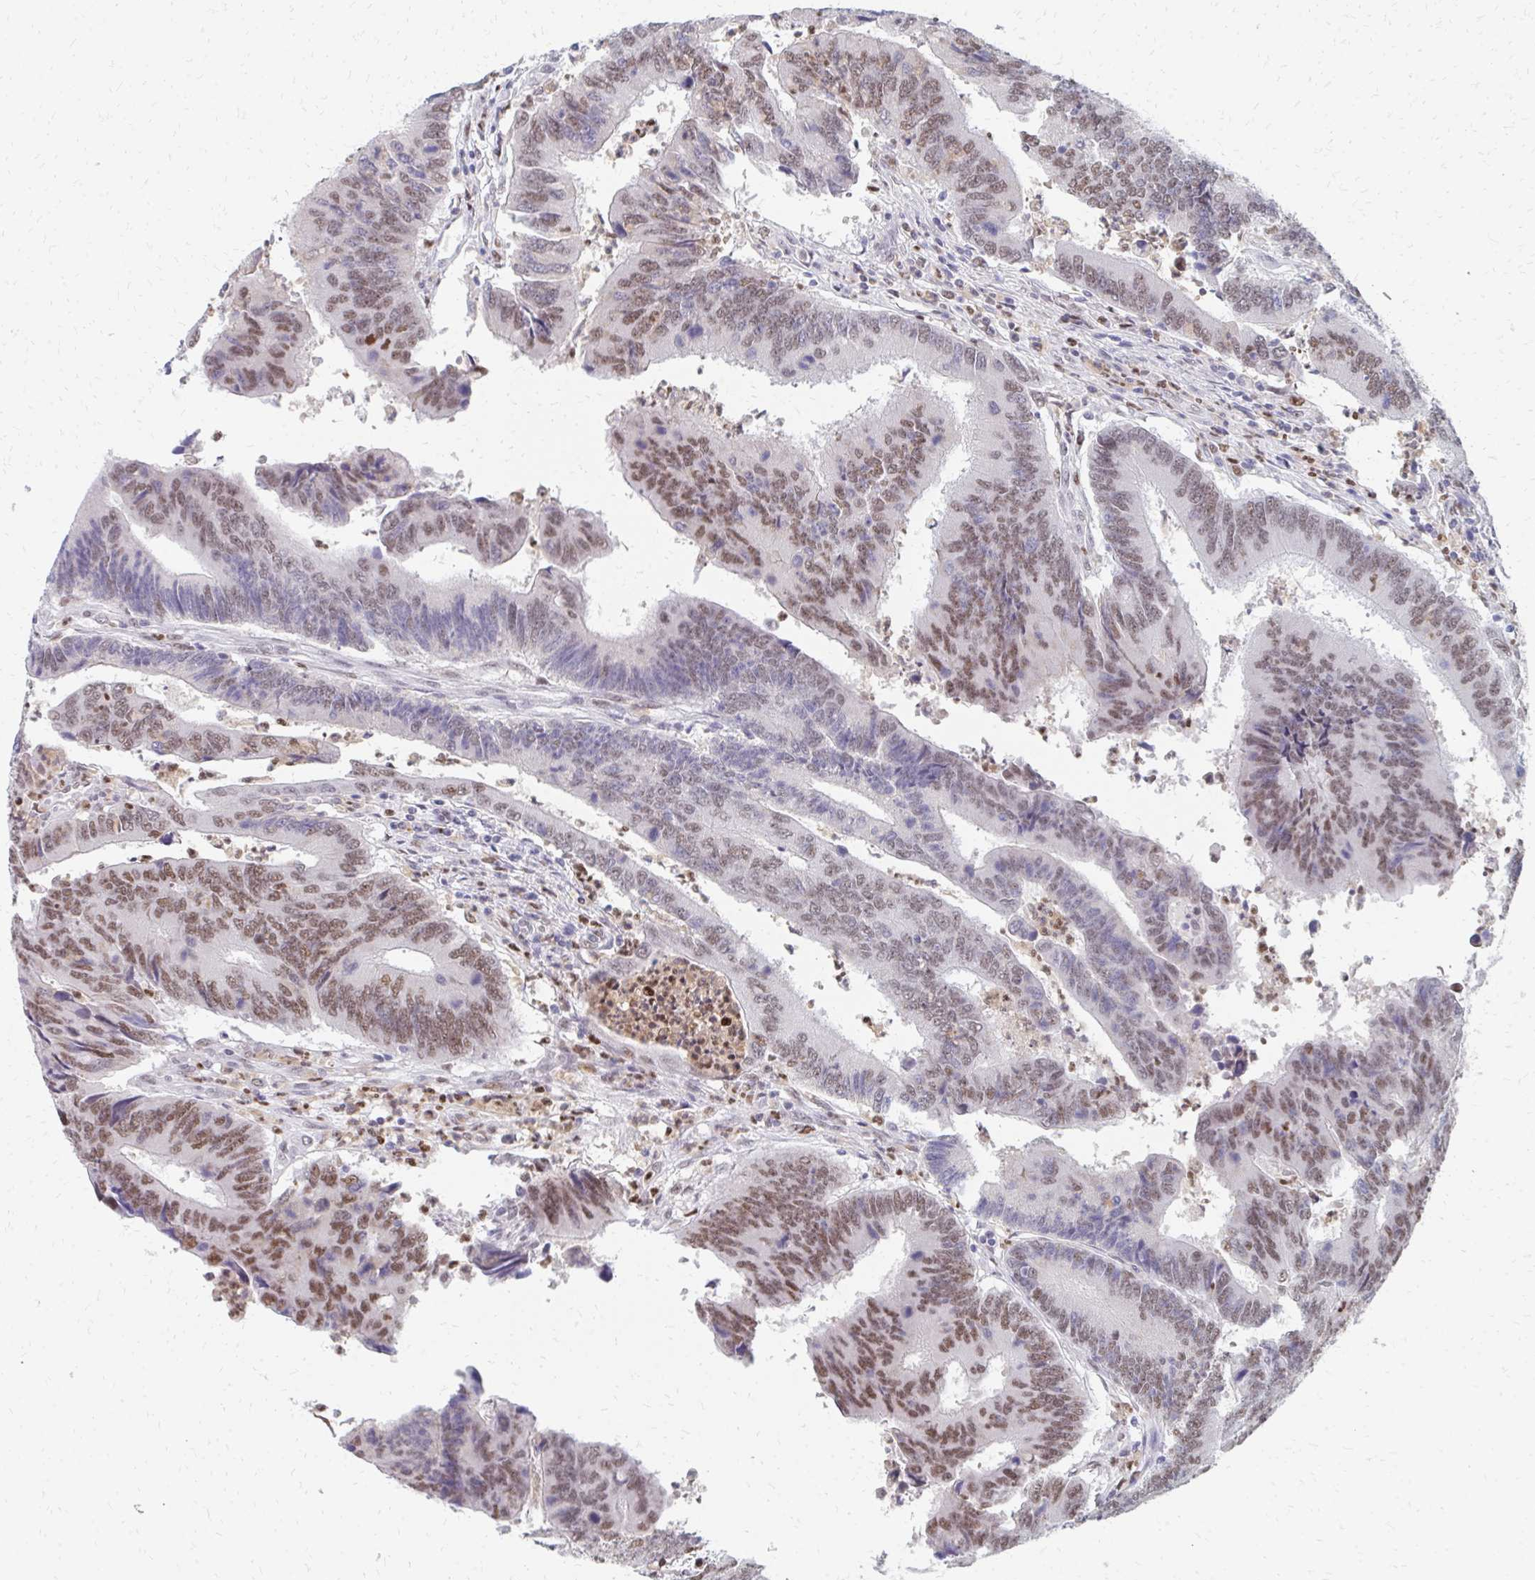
{"staining": {"intensity": "moderate", "quantity": "25%-75%", "location": "nuclear"}, "tissue": "colorectal cancer", "cell_type": "Tumor cells", "image_type": "cancer", "snomed": [{"axis": "morphology", "description": "Adenocarcinoma, NOS"}, {"axis": "topography", "description": "Colon"}], "caption": "Protein staining of adenocarcinoma (colorectal) tissue shows moderate nuclear staining in about 25%-75% of tumor cells.", "gene": "PLK3", "patient": {"sex": "female", "age": 67}}